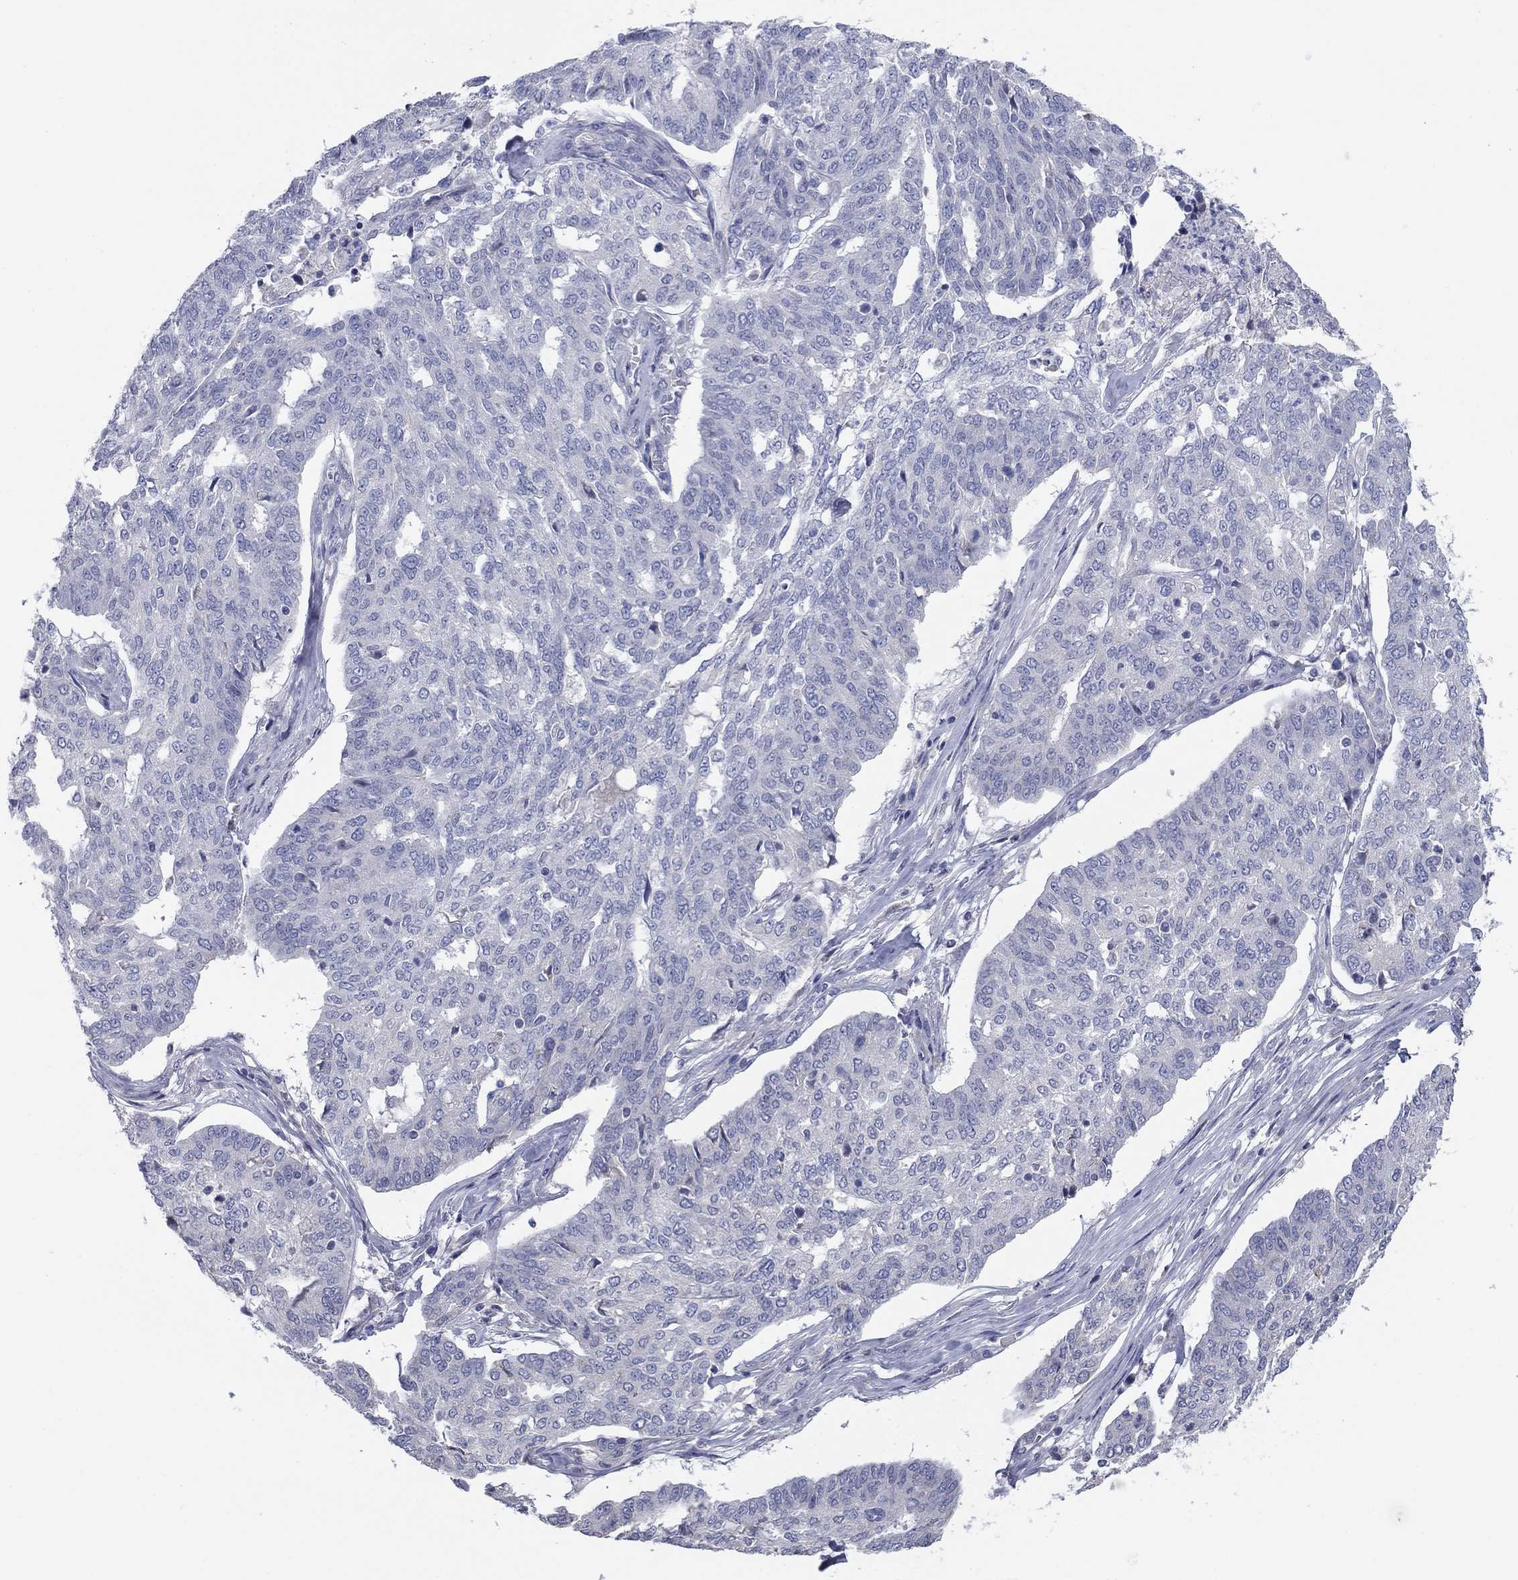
{"staining": {"intensity": "negative", "quantity": "none", "location": "none"}, "tissue": "ovarian cancer", "cell_type": "Tumor cells", "image_type": "cancer", "snomed": [{"axis": "morphology", "description": "Cystadenocarcinoma, serous, NOS"}, {"axis": "topography", "description": "Ovary"}], "caption": "Protein analysis of ovarian serous cystadenocarcinoma exhibits no significant expression in tumor cells.", "gene": "GRK7", "patient": {"sex": "female", "age": 67}}